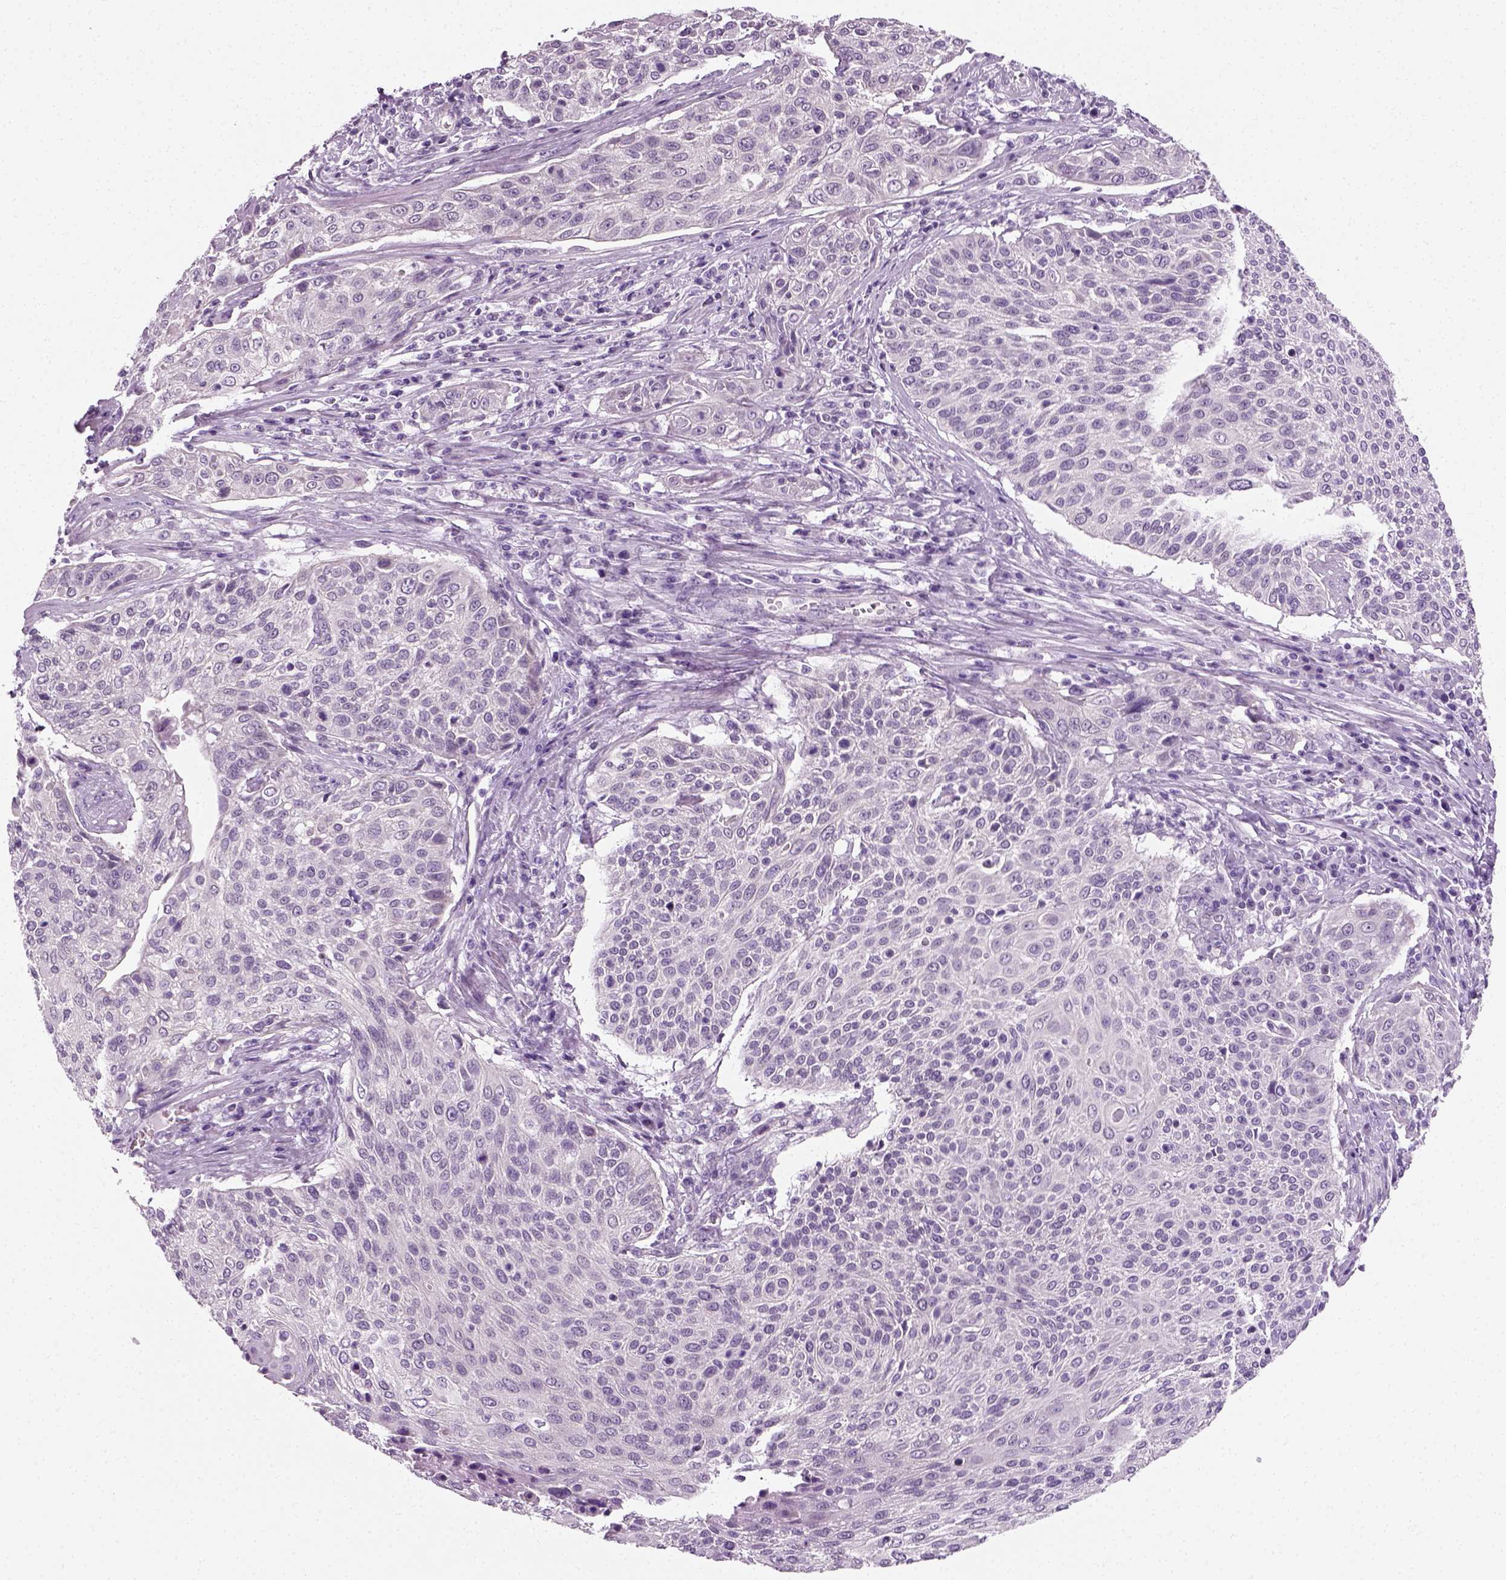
{"staining": {"intensity": "negative", "quantity": "none", "location": "none"}, "tissue": "cervical cancer", "cell_type": "Tumor cells", "image_type": "cancer", "snomed": [{"axis": "morphology", "description": "Squamous cell carcinoma, NOS"}, {"axis": "topography", "description": "Cervix"}], "caption": "DAB immunohistochemical staining of cervical squamous cell carcinoma demonstrates no significant staining in tumor cells.", "gene": "SPATA31E1", "patient": {"sex": "female", "age": 31}}